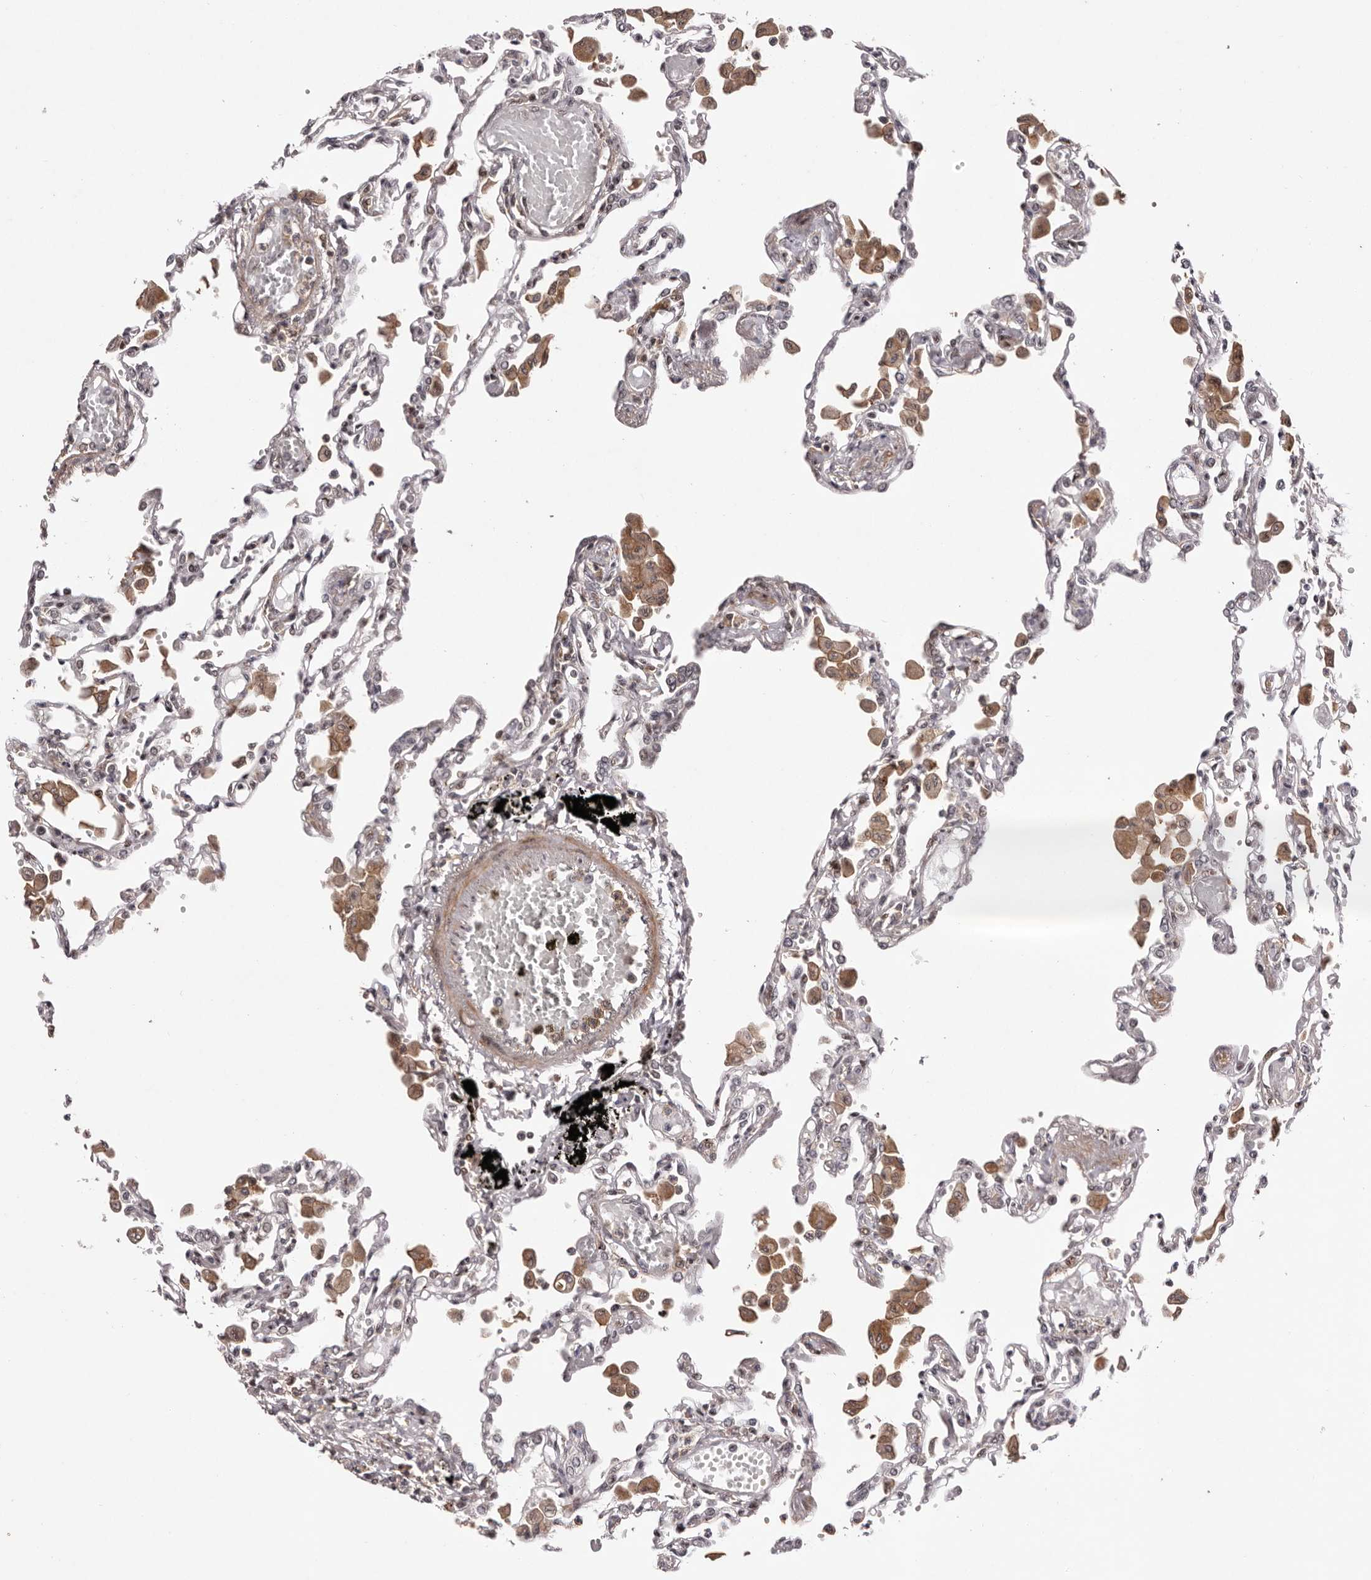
{"staining": {"intensity": "weak", "quantity": "<25%", "location": "cytoplasmic/membranous"}, "tissue": "lung", "cell_type": "Alveolar cells", "image_type": "normal", "snomed": [{"axis": "morphology", "description": "Normal tissue, NOS"}, {"axis": "topography", "description": "Bronchus"}, {"axis": "topography", "description": "Lung"}], "caption": "This is an immunohistochemistry (IHC) histopathology image of unremarkable lung. There is no expression in alveolar cells.", "gene": "FBXO5", "patient": {"sex": "female", "age": 49}}